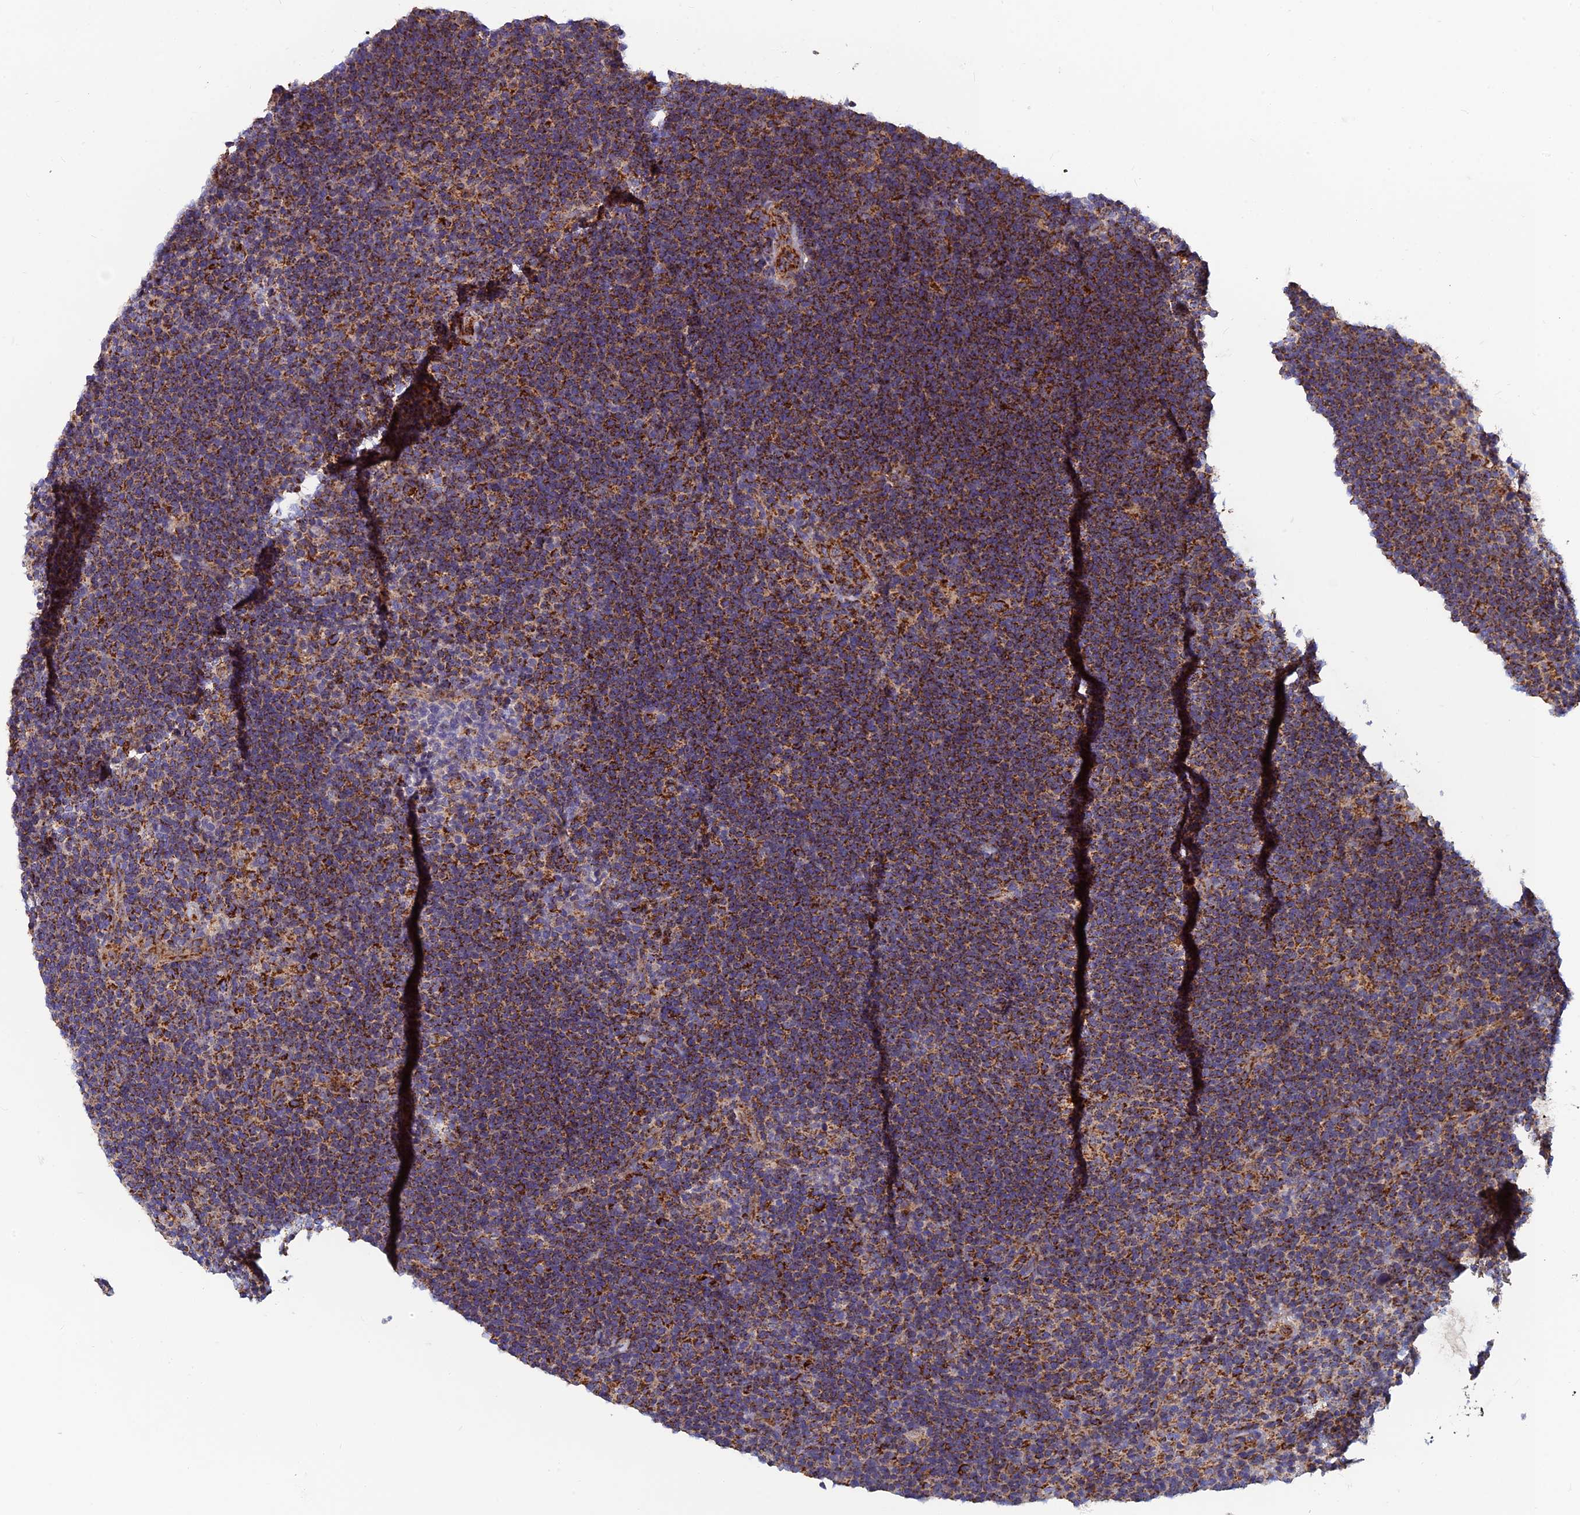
{"staining": {"intensity": "strong", "quantity": ">75%", "location": "cytoplasmic/membranous"}, "tissue": "lymphoma", "cell_type": "Tumor cells", "image_type": "cancer", "snomed": [{"axis": "morphology", "description": "Hodgkin's disease, NOS"}, {"axis": "topography", "description": "Lymph node"}], "caption": "A high amount of strong cytoplasmic/membranous expression is seen in approximately >75% of tumor cells in Hodgkin's disease tissue.", "gene": "MRPS9", "patient": {"sex": "female", "age": 57}}